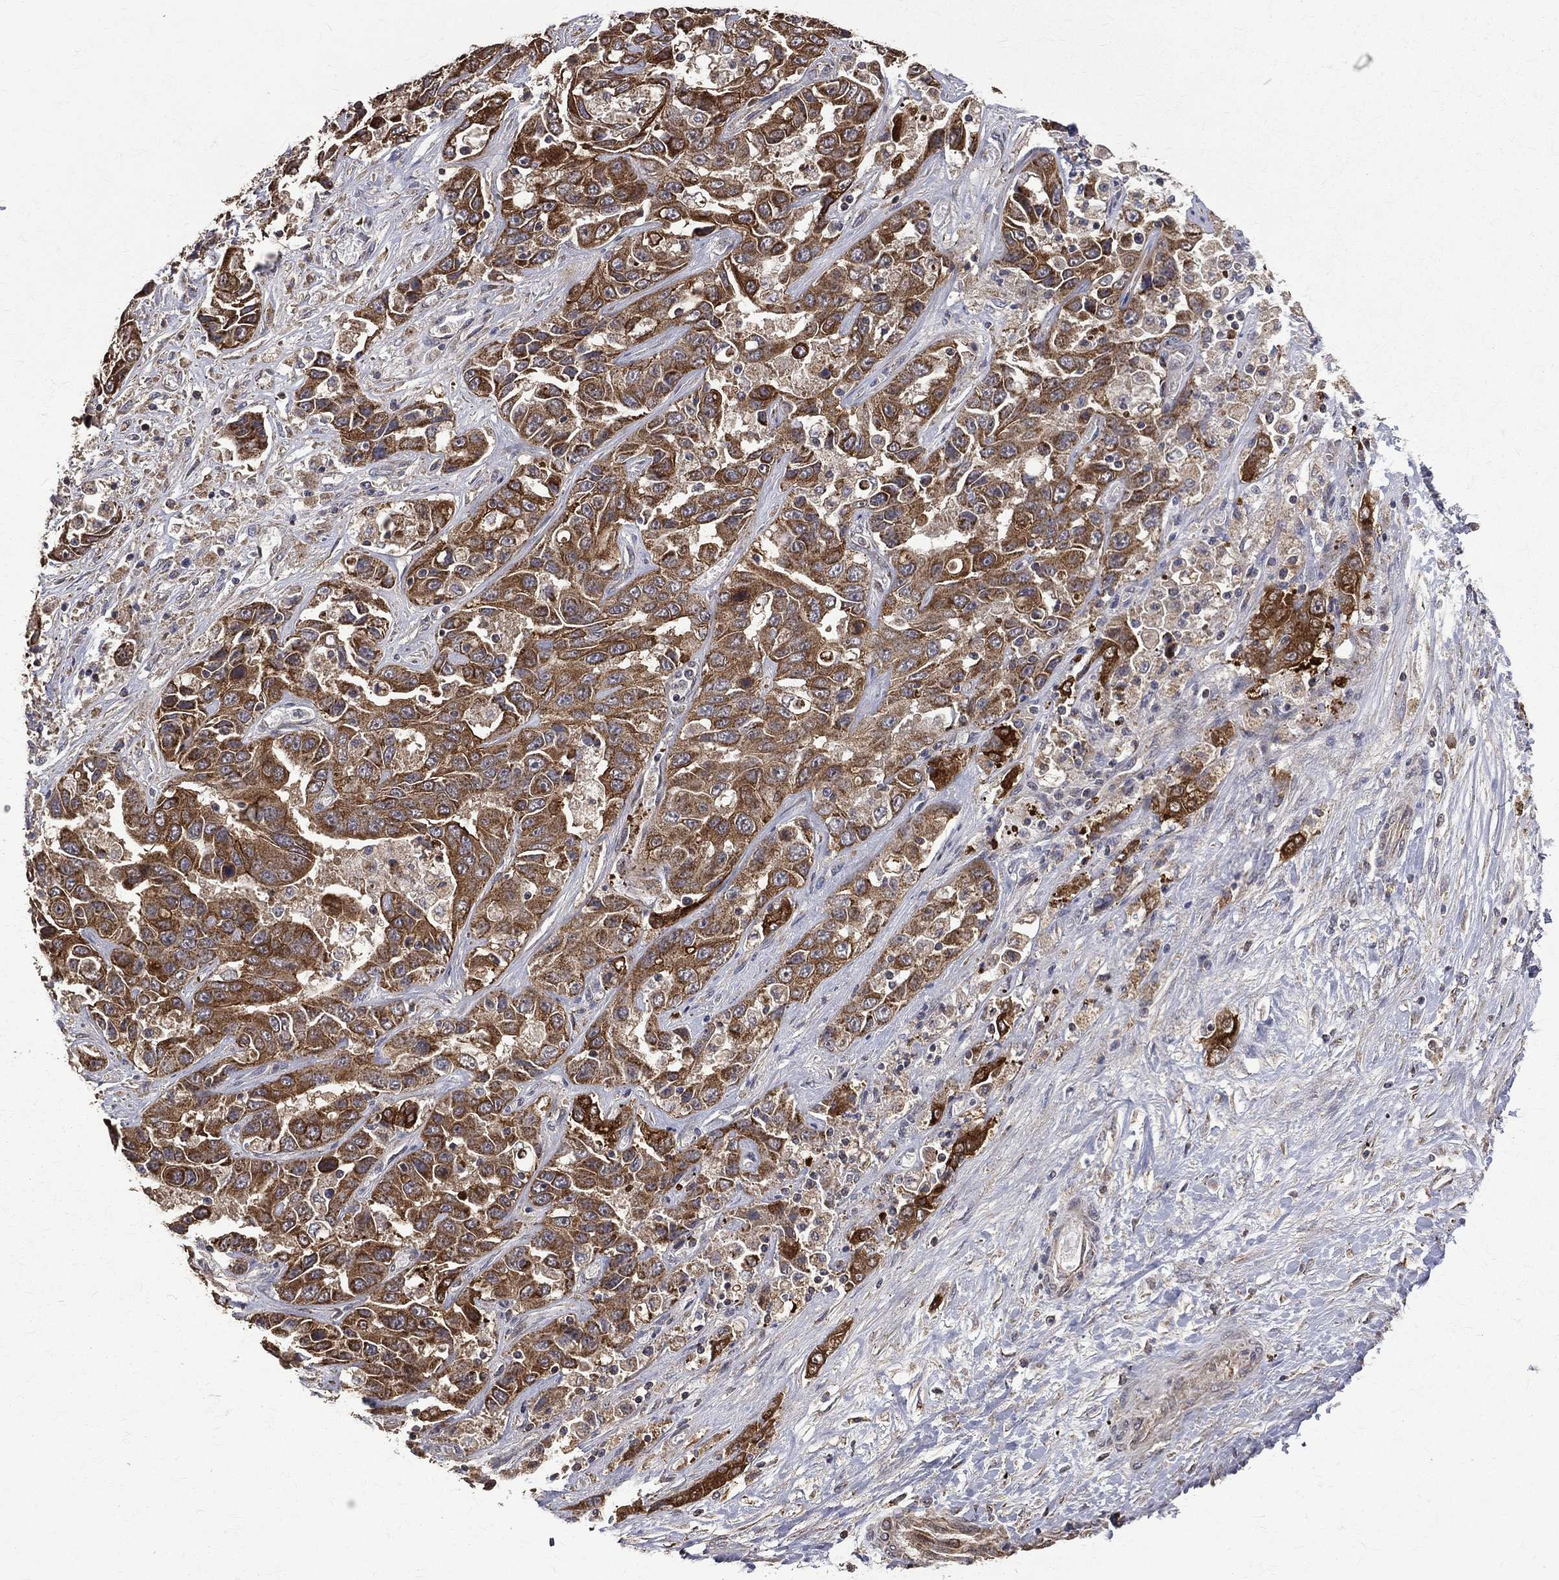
{"staining": {"intensity": "moderate", "quantity": ">75%", "location": "cytoplasmic/membranous"}, "tissue": "liver cancer", "cell_type": "Tumor cells", "image_type": "cancer", "snomed": [{"axis": "morphology", "description": "Cholangiocarcinoma"}, {"axis": "topography", "description": "Liver"}], "caption": "Immunohistochemical staining of human liver cancer (cholangiocarcinoma) demonstrates moderate cytoplasmic/membranous protein staining in about >75% of tumor cells.", "gene": "RPGR", "patient": {"sex": "female", "age": 52}}